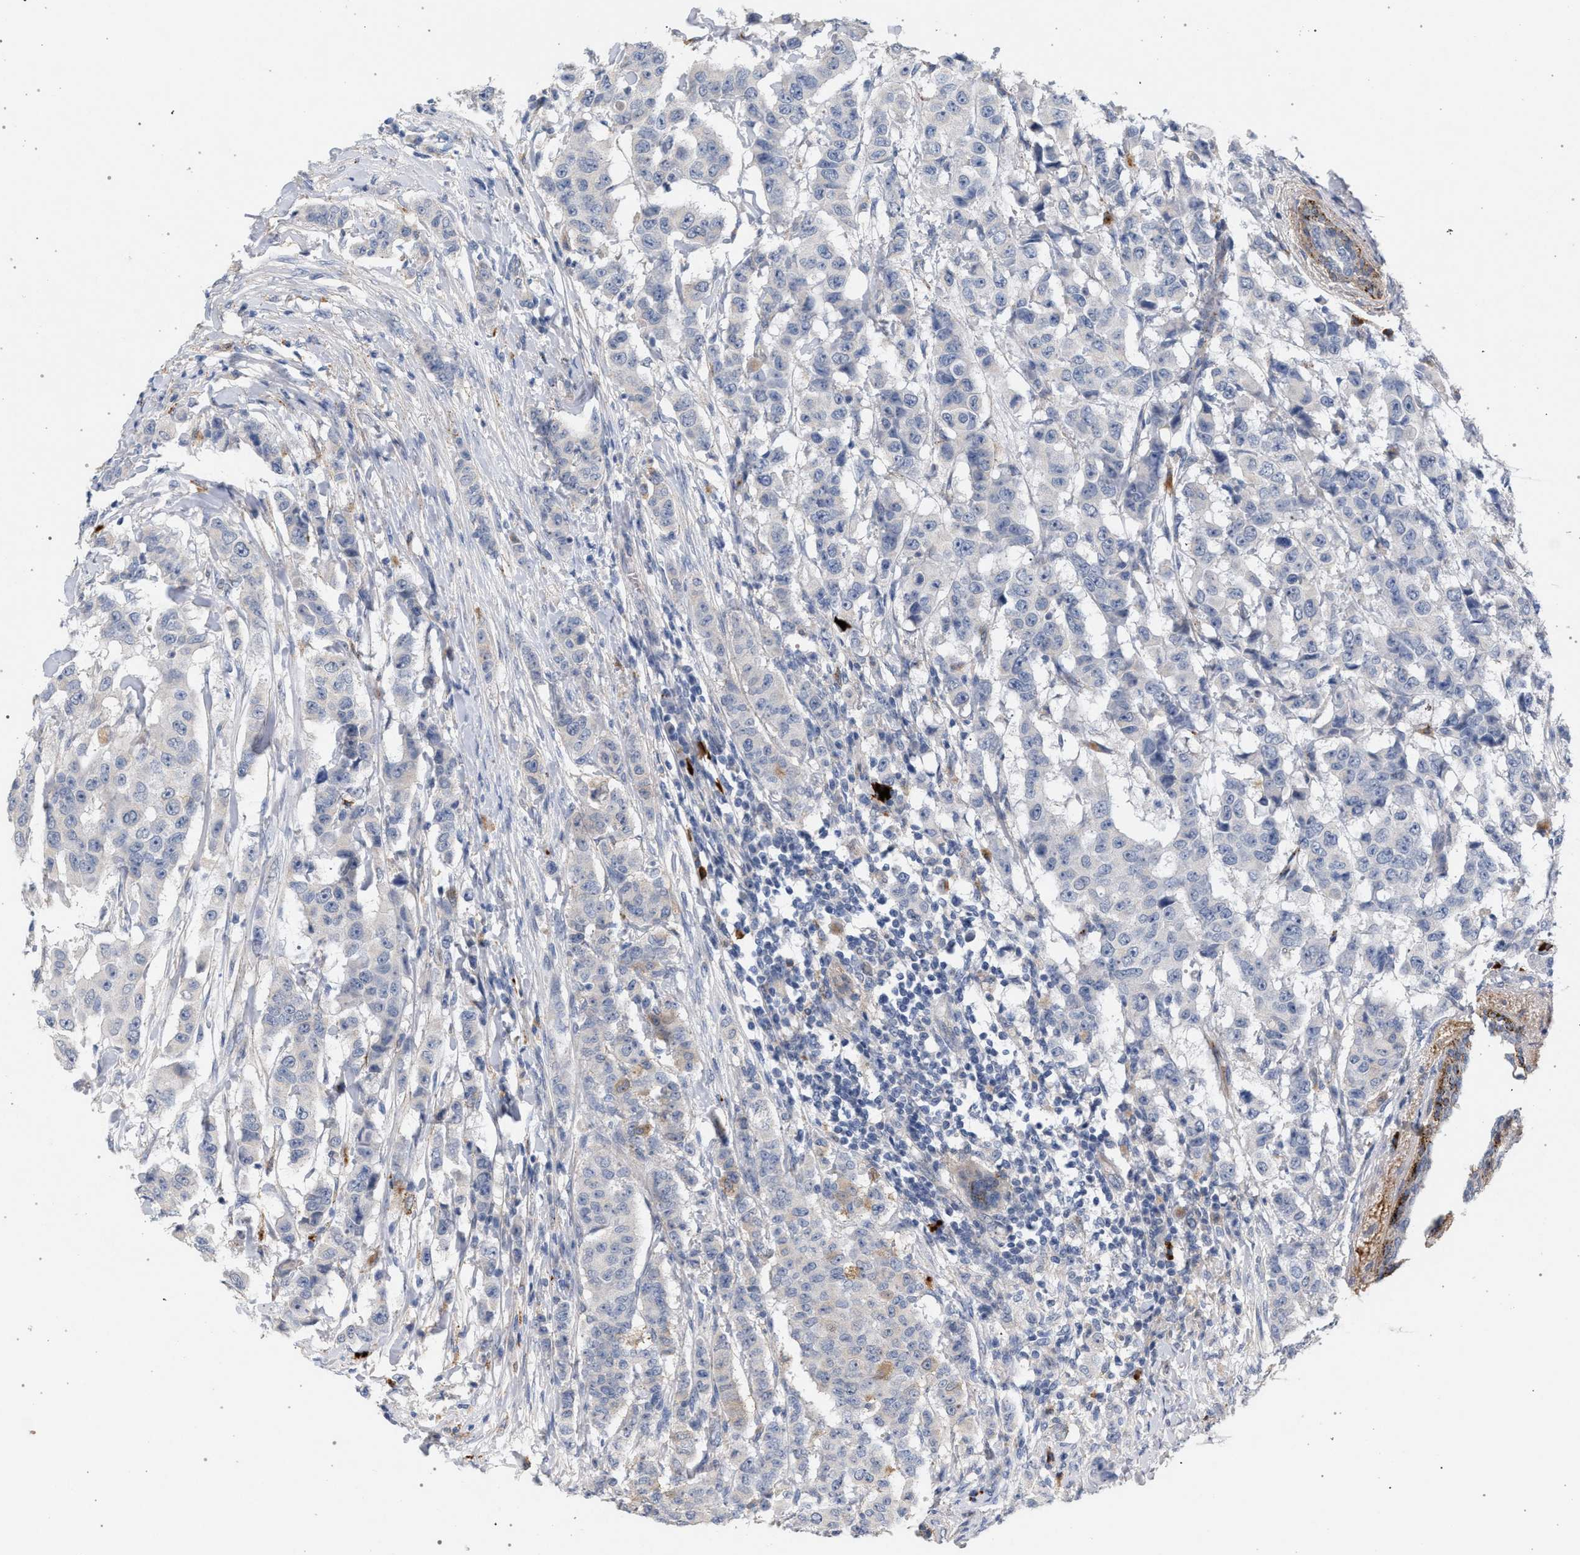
{"staining": {"intensity": "moderate", "quantity": "<25%", "location": "cytoplasmic/membranous"}, "tissue": "breast cancer", "cell_type": "Tumor cells", "image_type": "cancer", "snomed": [{"axis": "morphology", "description": "Duct carcinoma"}, {"axis": "topography", "description": "Breast"}], "caption": "A low amount of moderate cytoplasmic/membranous positivity is present in about <25% of tumor cells in breast invasive ductal carcinoma tissue.", "gene": "MAMDC2", "patient": {"sex": "female", "age": 40}}